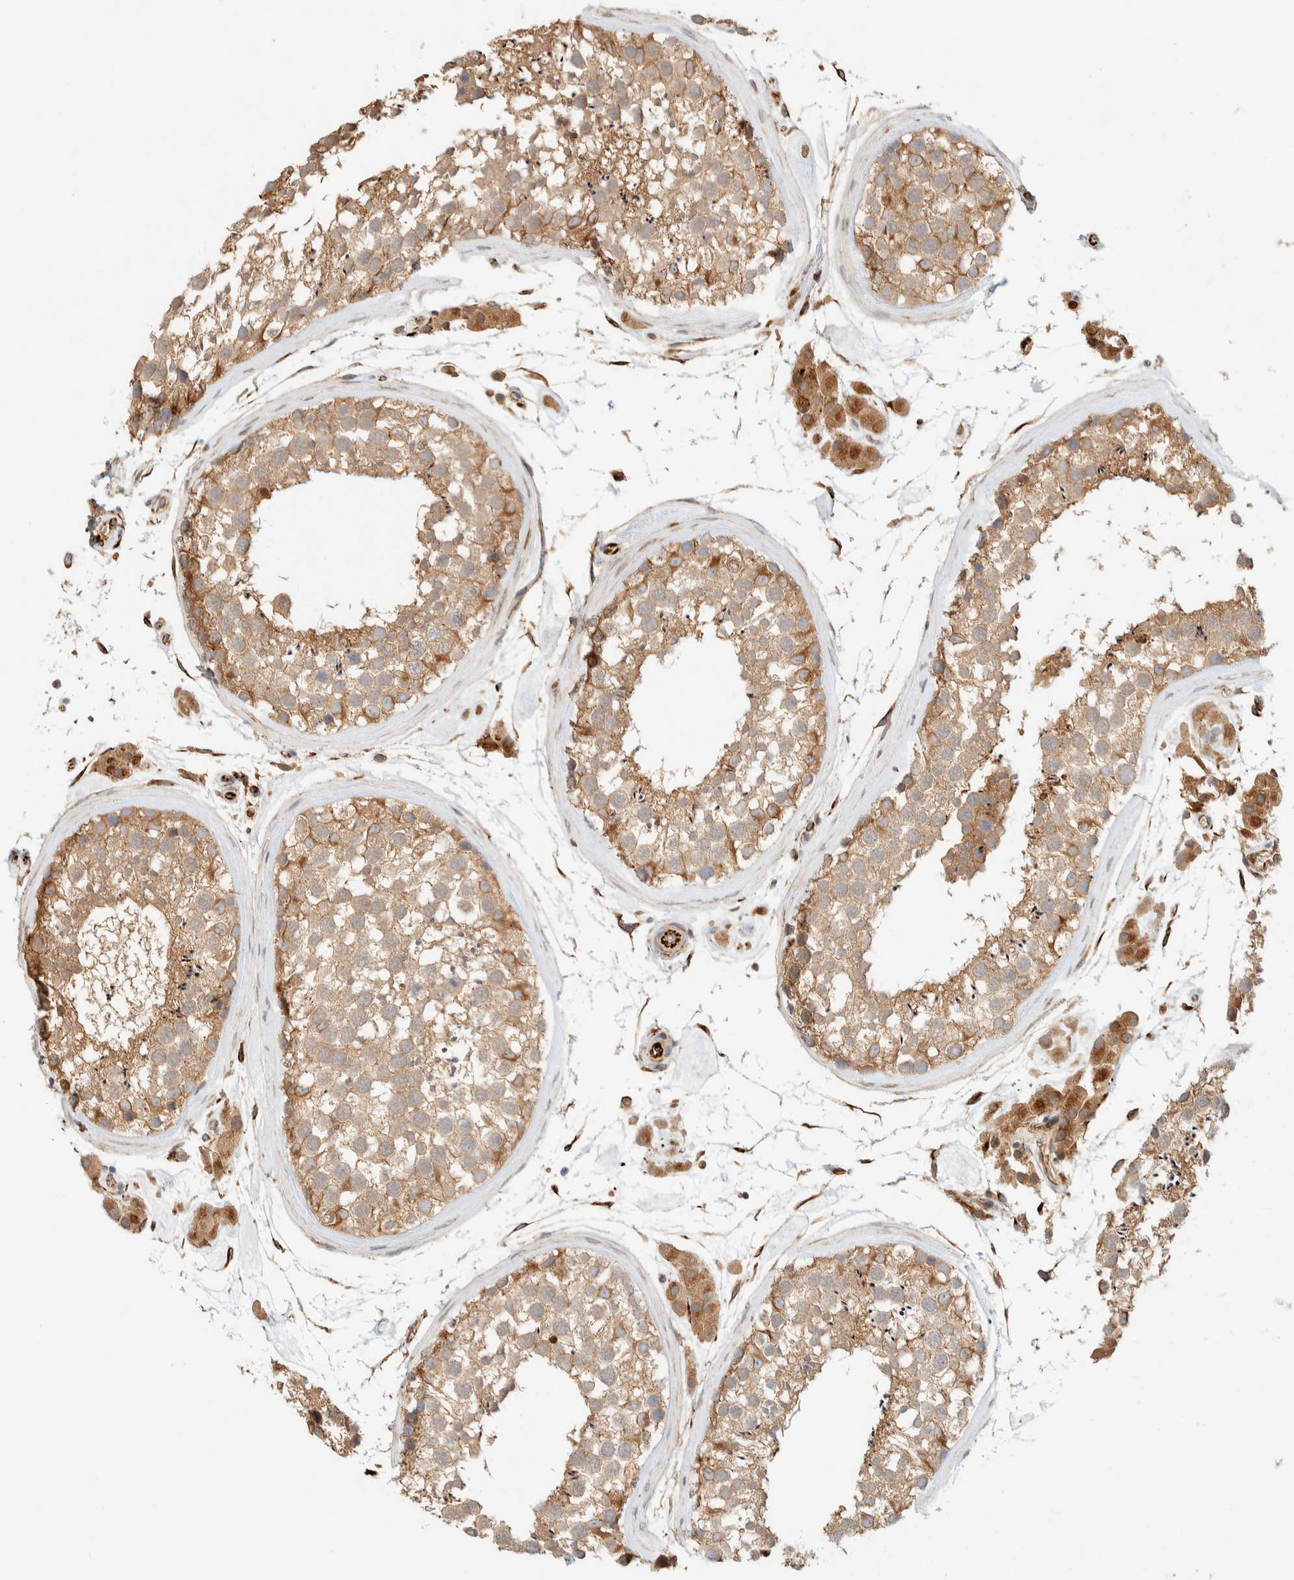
{"staining": {"intensity": "moderate", "quantity": ">75%", "location": "cytoplasmic/membranous"}, "tissue": "testis", "cell_type": "Cells in seminiferous ducts", "image_type": "normal", "snomed": [{"axis": "morphology", "description": "Normal tissue, NOS"}, {"axis": "topography", "description": "Testis"}], "caption": "IHC histopathology image of normal human testis stained for a protein (brown), which demonstrates medium levels of moderate cytoplasmic/membranous positivity in about >75% of cells in seminiferous ducts.", "gene": "FAT1", "patient": {"sex": "male", "age": 46}}